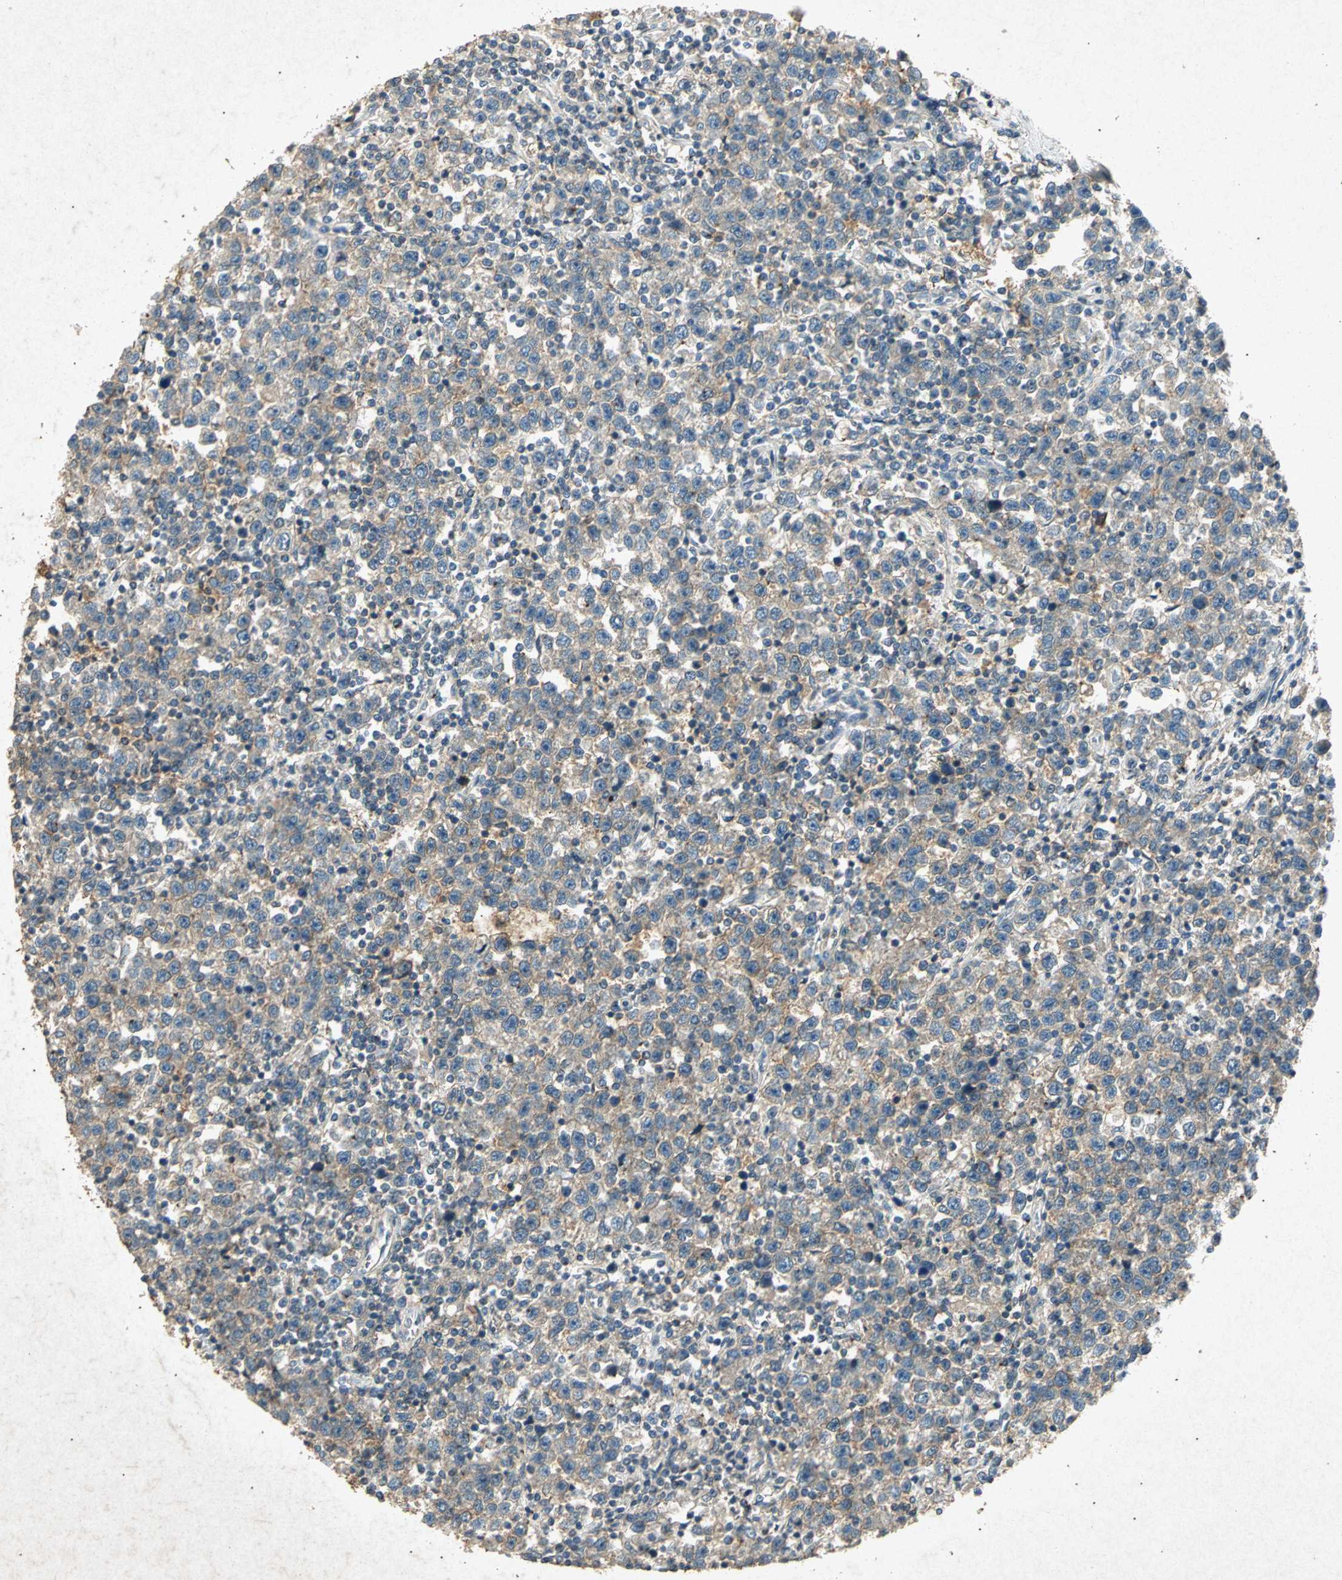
{"staining": {"intensity": "weak", "quantity": "25%-75%", "location": "cytoplasmic/membranous"}, "tissue": "testis cancer", "cell_type": "Tumor cells", "image_type": "cancer", "snomed": [{"axis": "morphology", "description": "Seminoma, NOS"}, {"axis": "topography", "description": "Testis"}], "caption": "Testis seminoma tissue exhibits weak cytoplasmic/membranous expression in about 25%-75% of tumor cells, visualized by immunohistochemistry.", "gene": "PSEN1", "patient": {"sex": "male", "age": 43}}